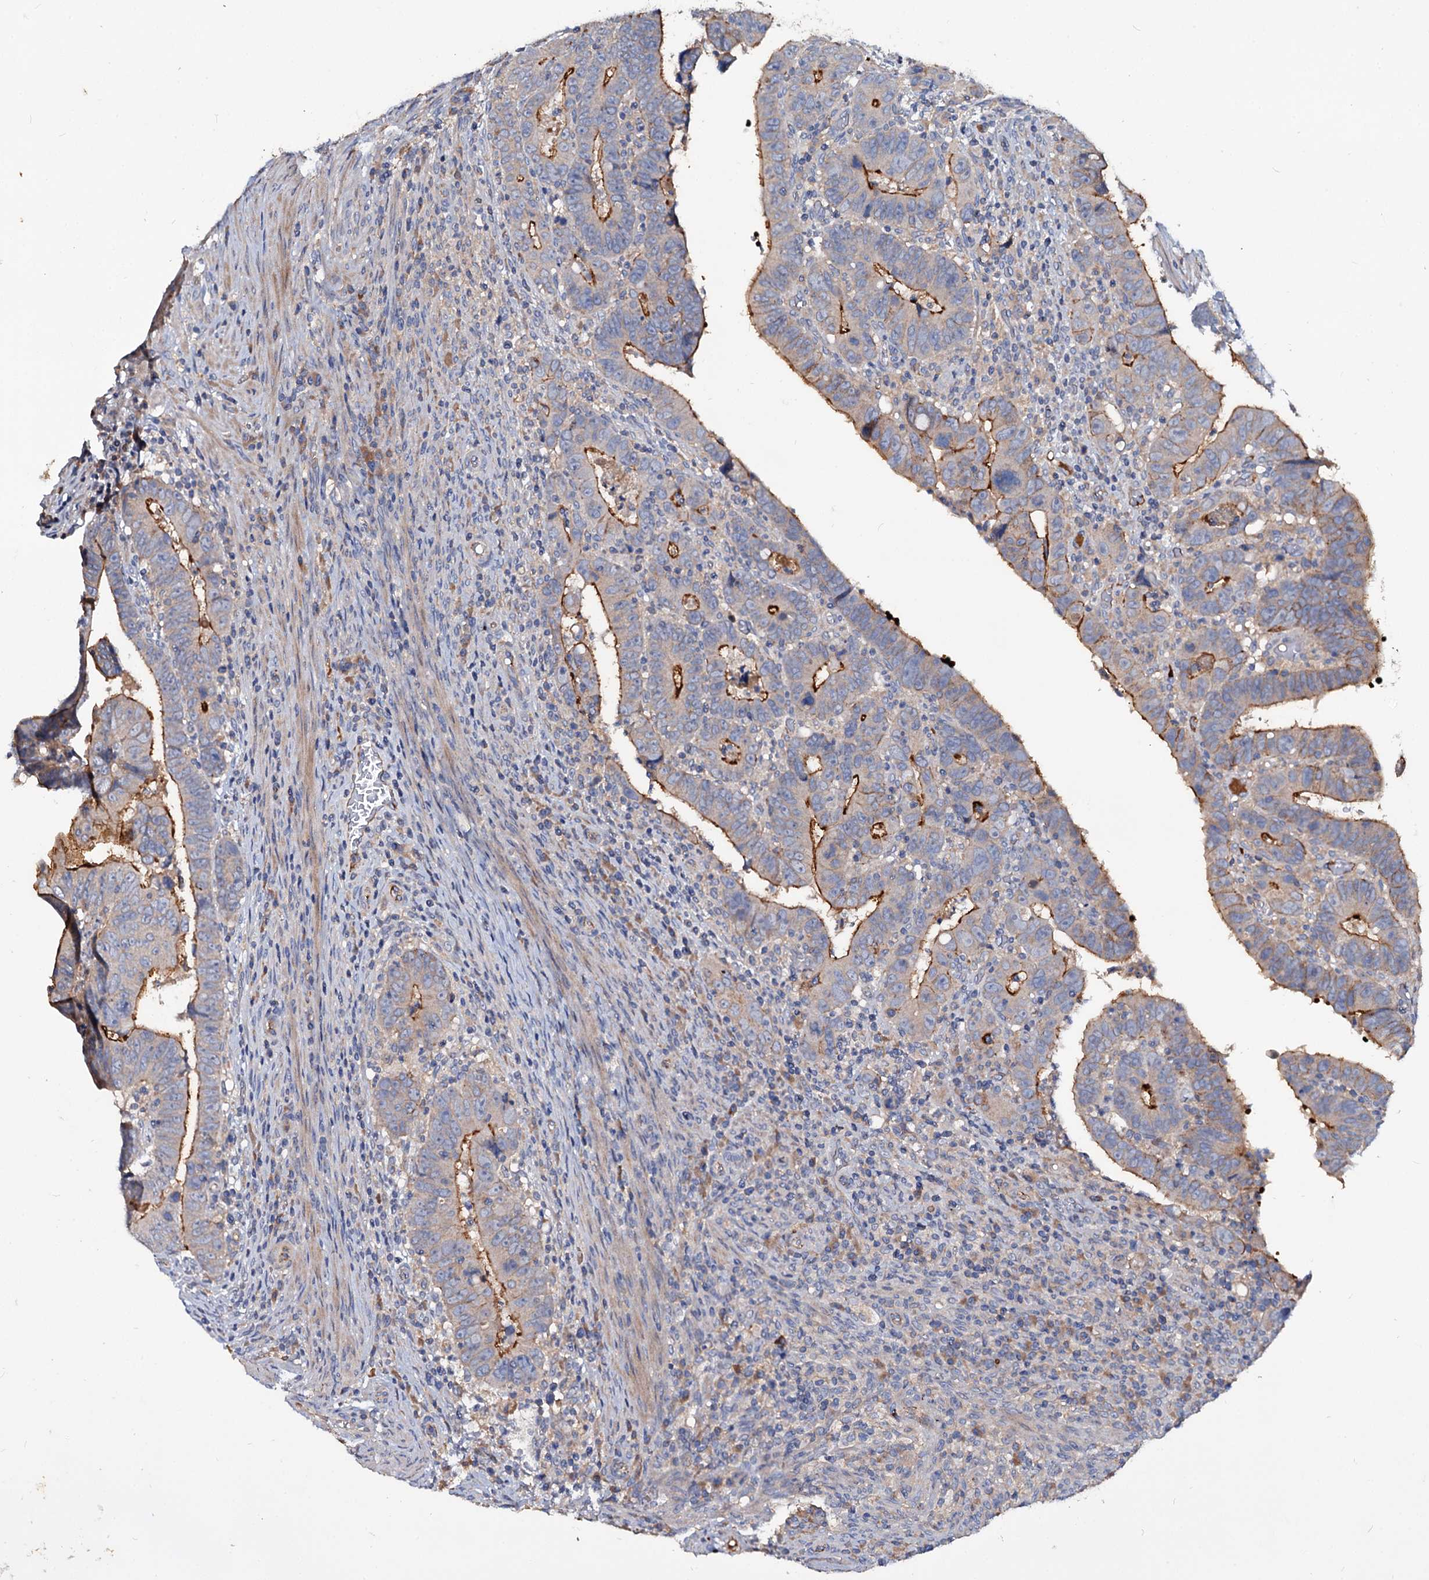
{"staining": {"intensity": "moderate", "quantity": "25%-75%", "location": "cytoplasmic/membranous"}, "tissue": "colorectal cancer", "cell_type": "Tumor cells", "image_type": "cancer", "snomed": [{"axis": "morphology", "description": "Normal tissue, NOS"}, {"axis": "morphology", "description": "Adenocarcinoma, NOS"}, {"axis": "topography", "description": "Rectum"}], "caption": "The image shows staining of adenocarcinoma (colorectal), revealing moderate cytoplasmic/membranous protein positivity (brown color) within tumor cells.", "gene": "ACY3", "patient": {"sex": "female", "age": 65}}